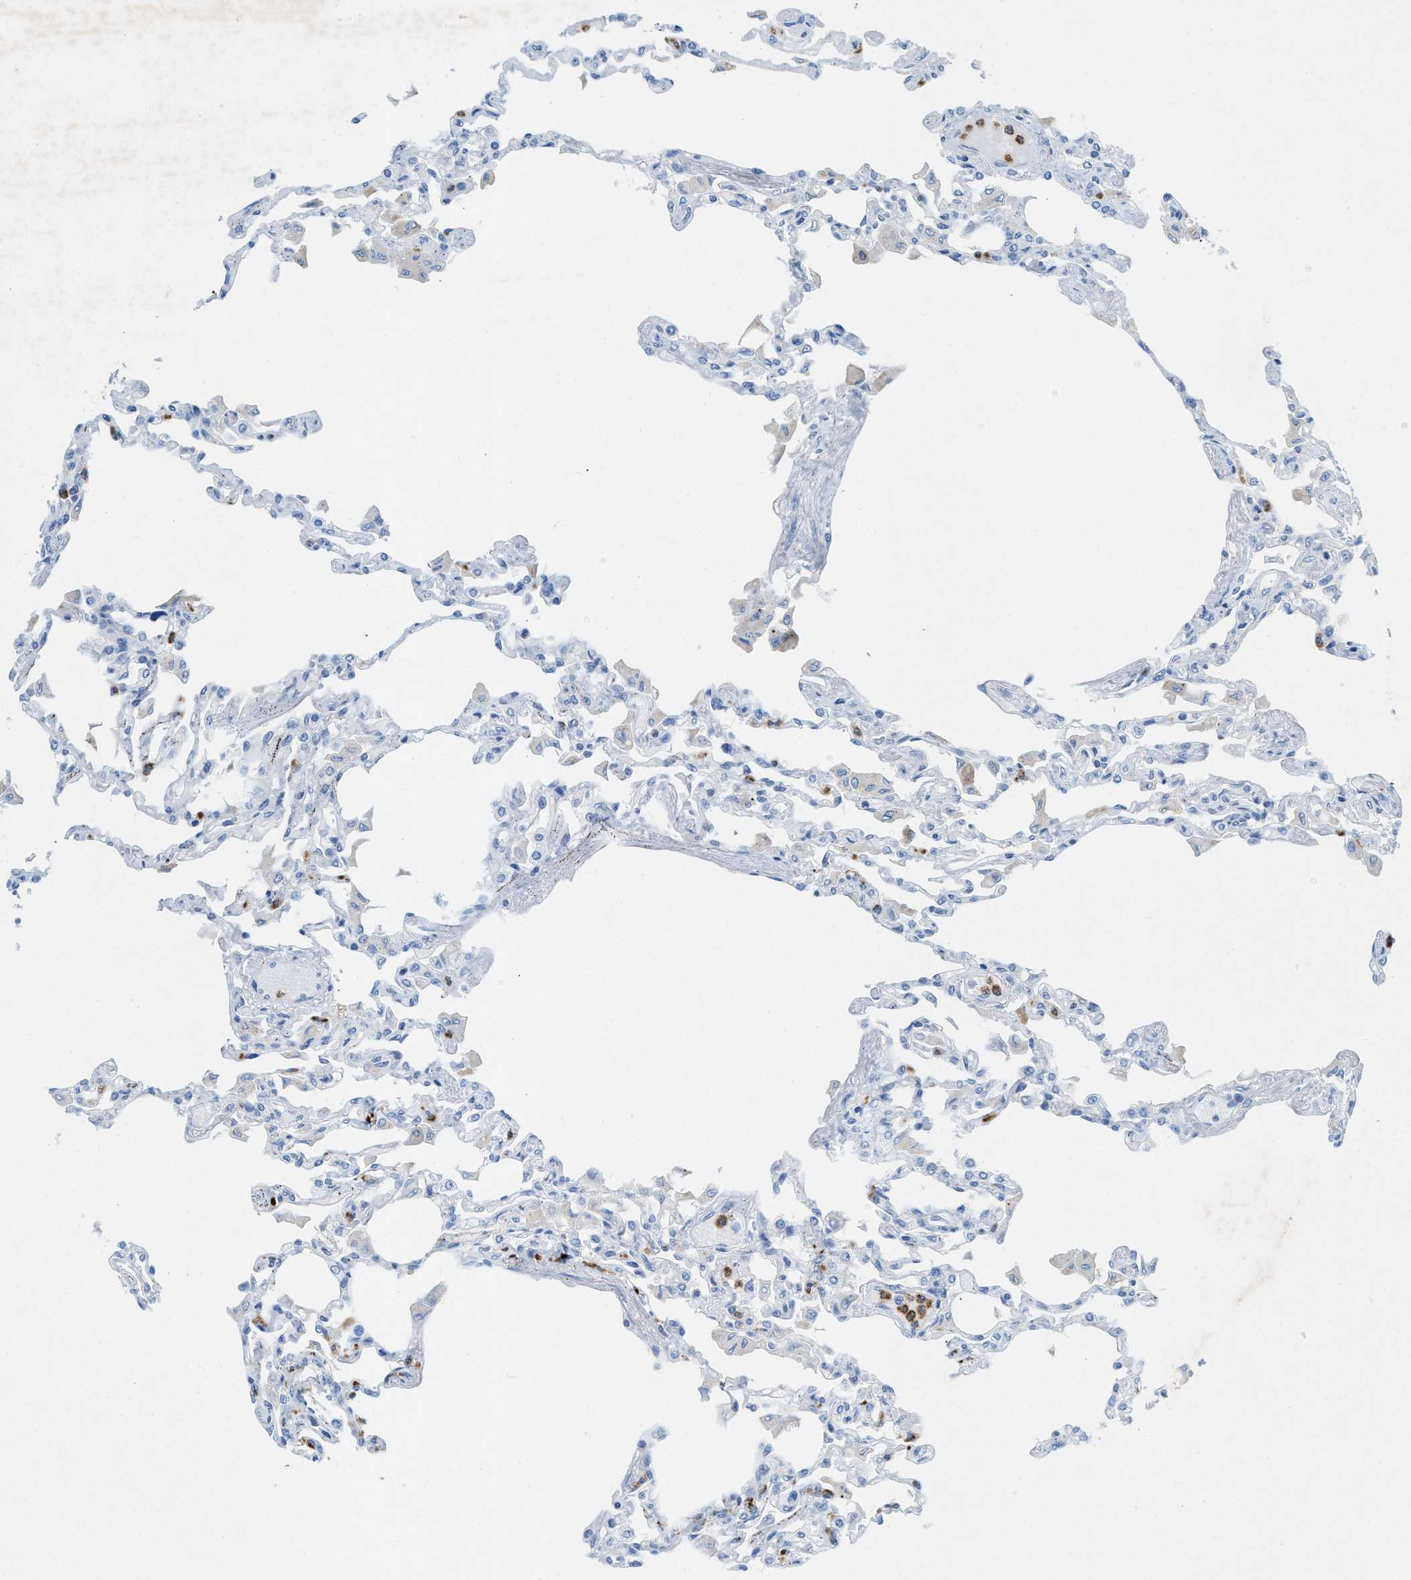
{"staining": {"intensity": "negative", "quantity": "none", "location": "none"}, "tissue": "lung", "cell_type": "Alveolar cells", "image_type": "normal", "snomed": [{"axis": "morphology", "description": "Normal tissue, NOS"}, {"axis": "topography", "description": "Bronchus"}, {"axis": "topography", "description": "Lung"}], "caption": "Lung was stained to show a protein in brown. There is no significant expression in alveolar cells. (Stains: DAB IHC with hematoxylin counter stain, Microscopy: brightfield microscopy at high magnification).", "gene": "CKLF", "patient": {"sex": "female", "age": 49}}